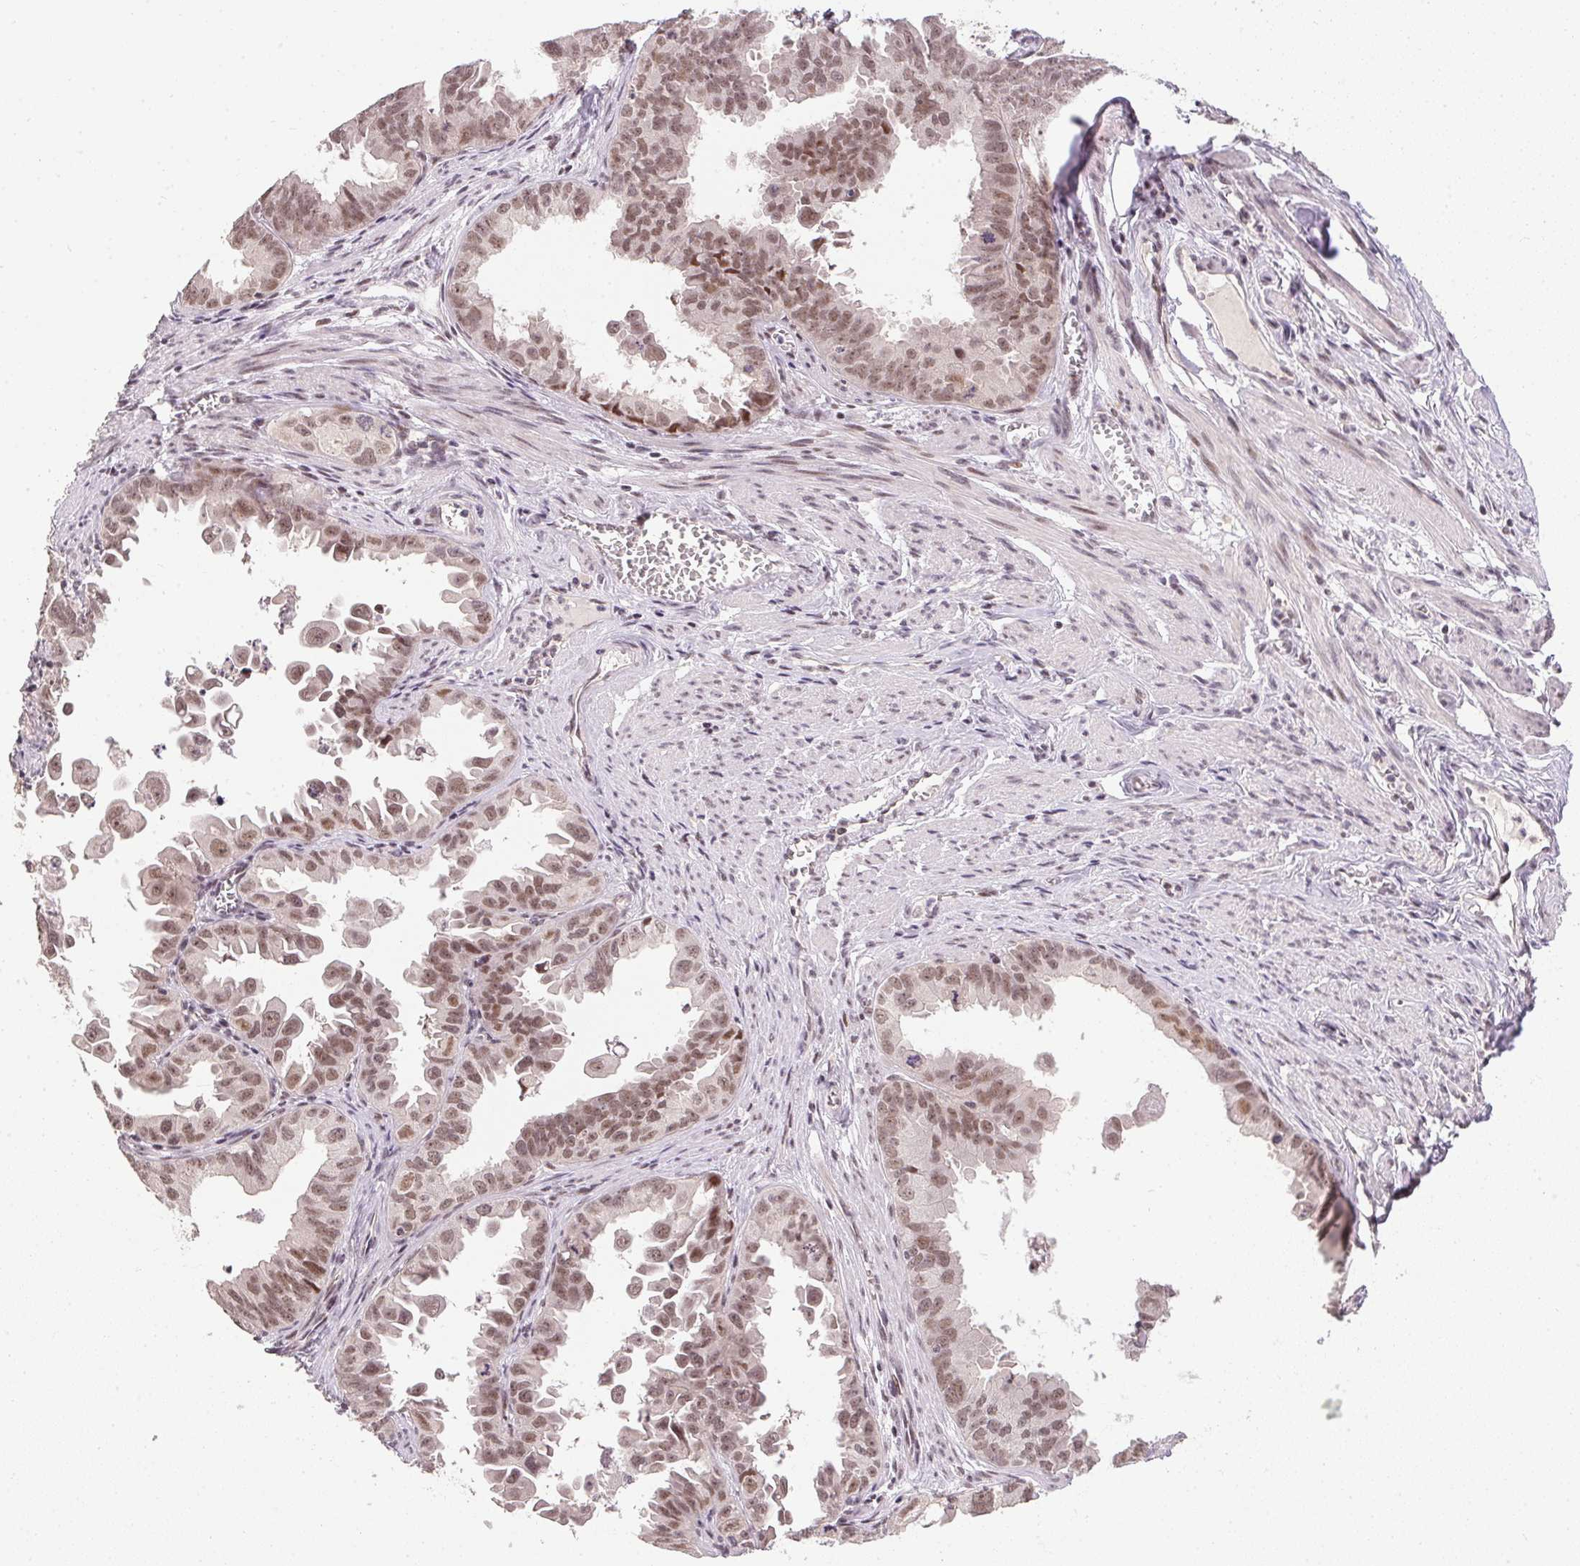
{"staining": {"intensity": "moderate", "quantity": ">75%", "location": "nuclear"}, "tissue": "ovarian cancer", "cell_type": "Tumor cells", "image_type": "cancer", "snomed": [{"axis": "morphology", "description": "Carcinoma, endometroid"}, {"axis": "topography", "description": "Ovary"}], "caption": "Endometroid carcinoma (ovarian) stained with IHC reveals moderate nuclear expression in approximately >75% of tumor cells. (DAB IHC, brown staining for protein, blue staining for nuclei).", "gene": "KDM4D", "patient": {"sex": "female", "age": 85}}